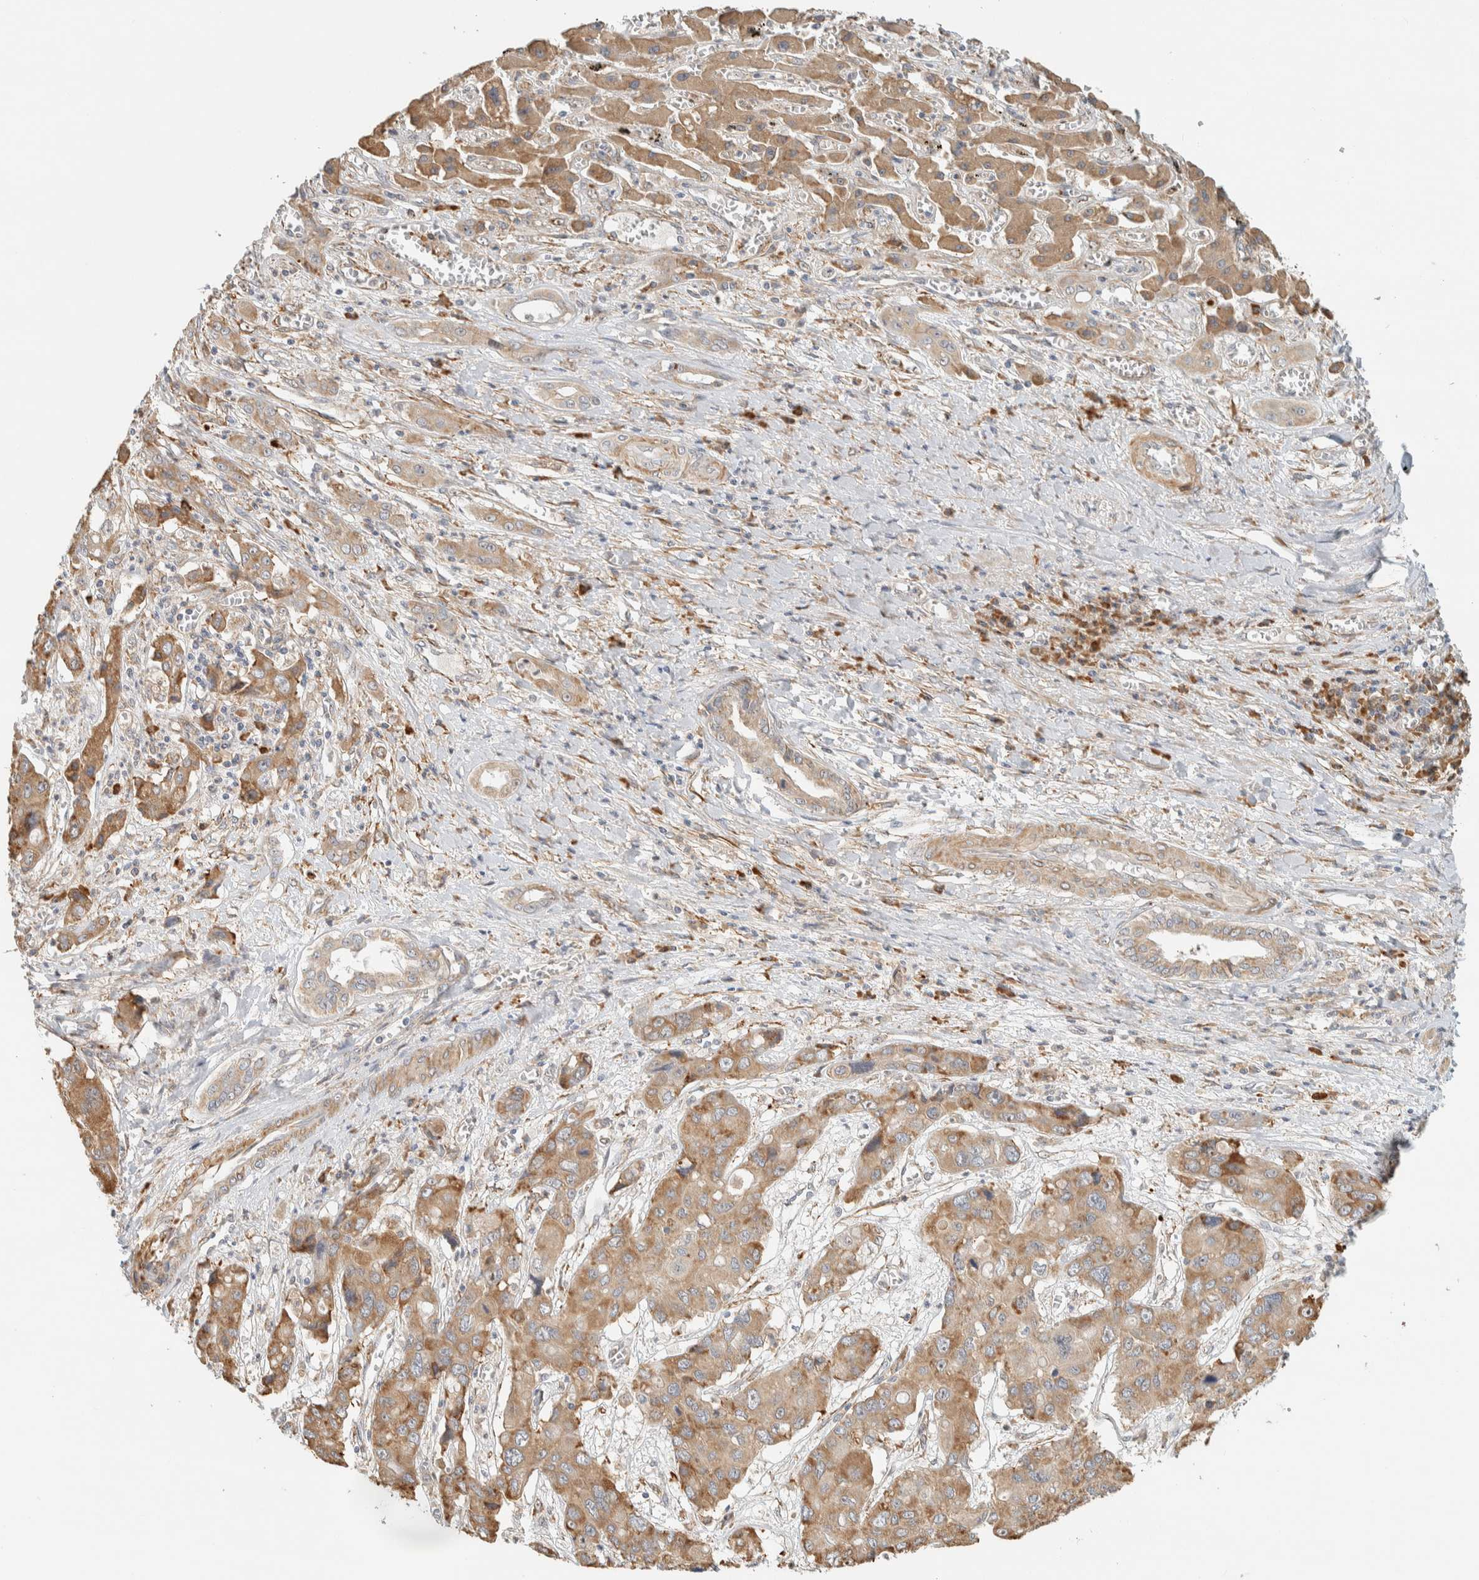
{"staining": {"intensity": "moderate", "quantity": ">75%", "location": "cytoplasmic/membranous"}, "tissue": "liver cancer", "cell_type": "Tumor cells", "image_type": "cancer", "snomed": [{"axis": "morphology", "description": "Cholangiocarcinoma"}, {"axis": "topography", "description": "Liver"}], "caption": "Immunohistochemistry histopathology image of liver cancer (cholangiocarcinoma) stained for a protein (brown), which reveals medium levels of moderate cytoplasmic/membranous staining in about >75% of tumor cells.", "gene": "KLHL40", "patient": {"sex": "male", "age": 67}}